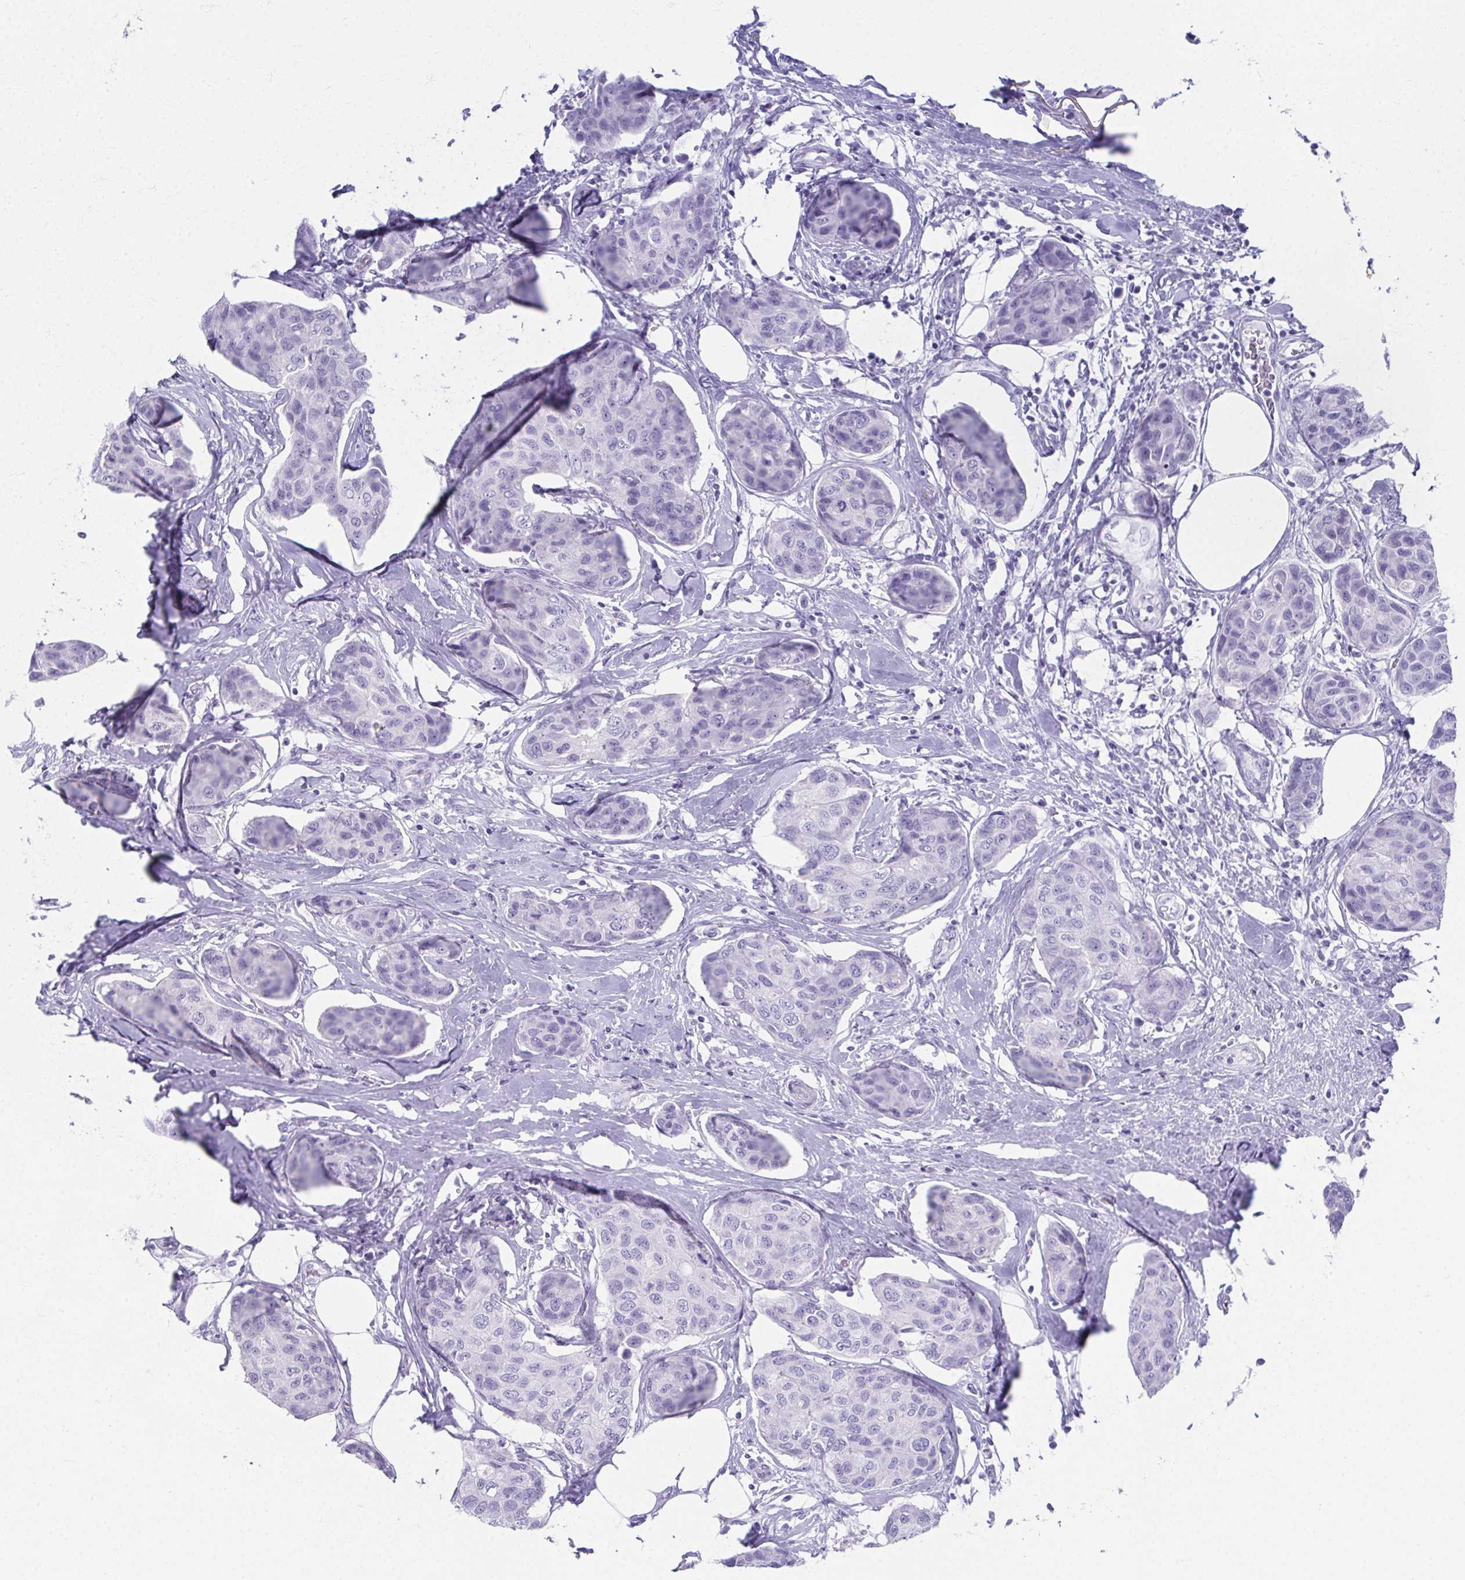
{"staining": {"intensity": "negative", "quantity": "none", "location": "none"}, "tissue": "breast cancer", "cell_type": "Tumor cells", "image_type": "cancer", "snomed": [{"axis": "morphology", "description": "Duct carcinoma"}, {"axis": "topography", "description": "Breast"}], "caption": "Image shows no protein staining in tumor cells of breast invasive ductal carcinoma tissue.", "gene": "GHRL", "patient": {"sex": "female", "age": 80}}